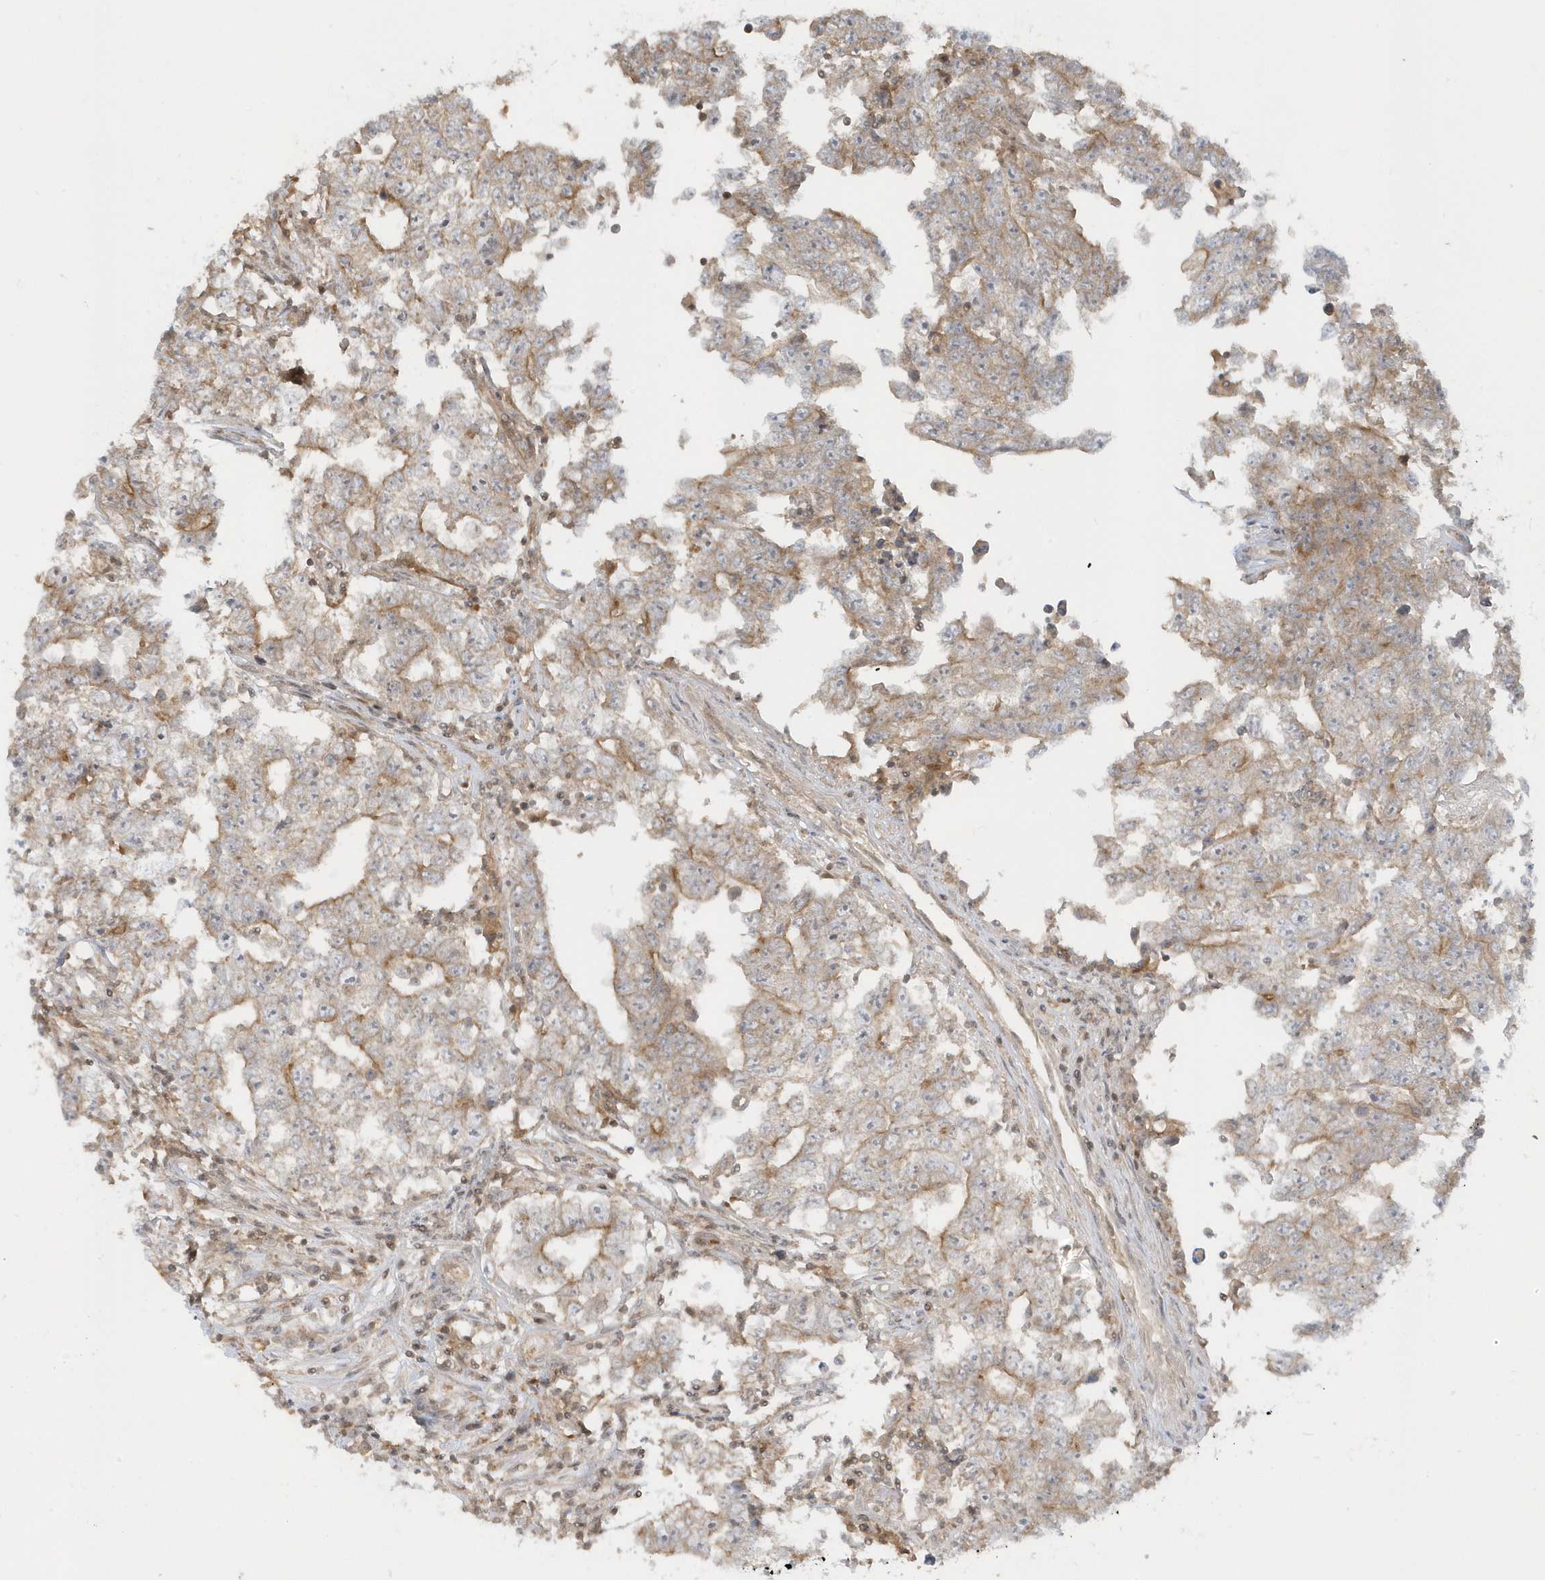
{"staining": {"intensity": "moderate", "quantity": "<25%", "location": "cytoplasmic/membranous"}, "tissue": "testis cancer", "cell_type": "Tumor cells", "image_type": "cancer", "snomed": [{"axis": "morphology", "description": "Carcinoma, Embryonal, NOS"}, {"axis": "topography", "description": "Testis"}], "caption": "Immunohistochemistry (IHC) micrograph of neoplastic tissue: human testis cancer (embryonal carcinoma) stained using immunohistochemistry shows low levels of moderate protein expression localized specifically in the cytoplasmic/membranous of tumor cells, appearing as a cytoplasmic/membranous brown color.", "gene": "PPP1R7", "patient": {"sex": "male", "age": 25}}